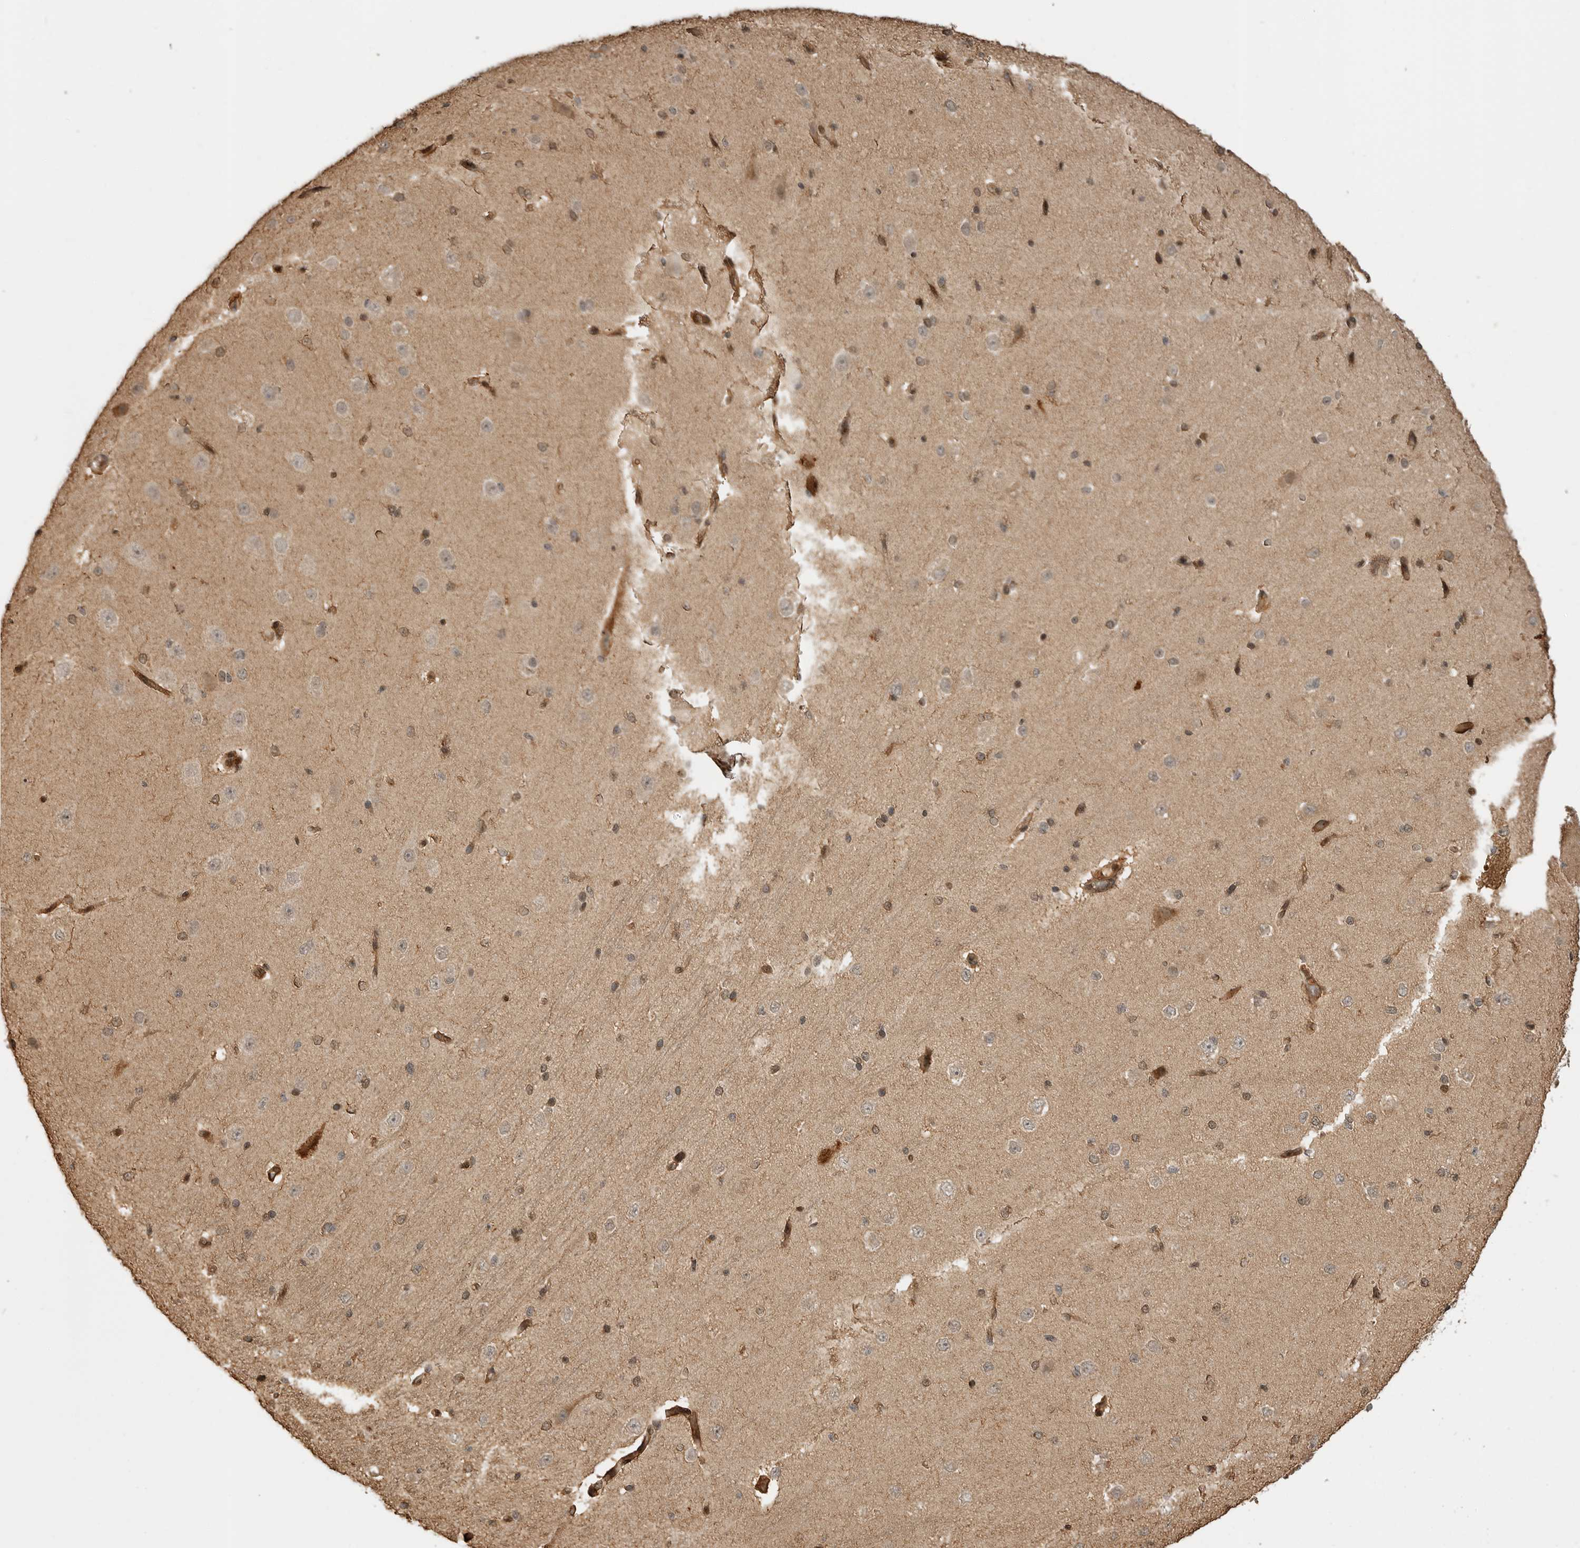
{"staining": {"intensity": "moderate", "quantity": ">75%", "location": "cytoplasmic/membranous,nuclear"}, "tissue": "cerebral cortex", "cell_type": "Endothelial cells", "image_type": "normal", "snomed": [{"axis": "morphology", "description": "Normal tissue, NOS"}, {"axis": "morphology", "description": "Developmental malformation"}, {"axis": "topography", "description": "Cerebral cortex"}], "caption": "Normal cerebral cortex was stained to show a protein in brown. There is medium levels of moderate cytoplasmic/membranous,nuclear staining in about >75% of endothelial cells.", "gene": "BMP2K", "patient": {"sex": "female", "age": 30}}